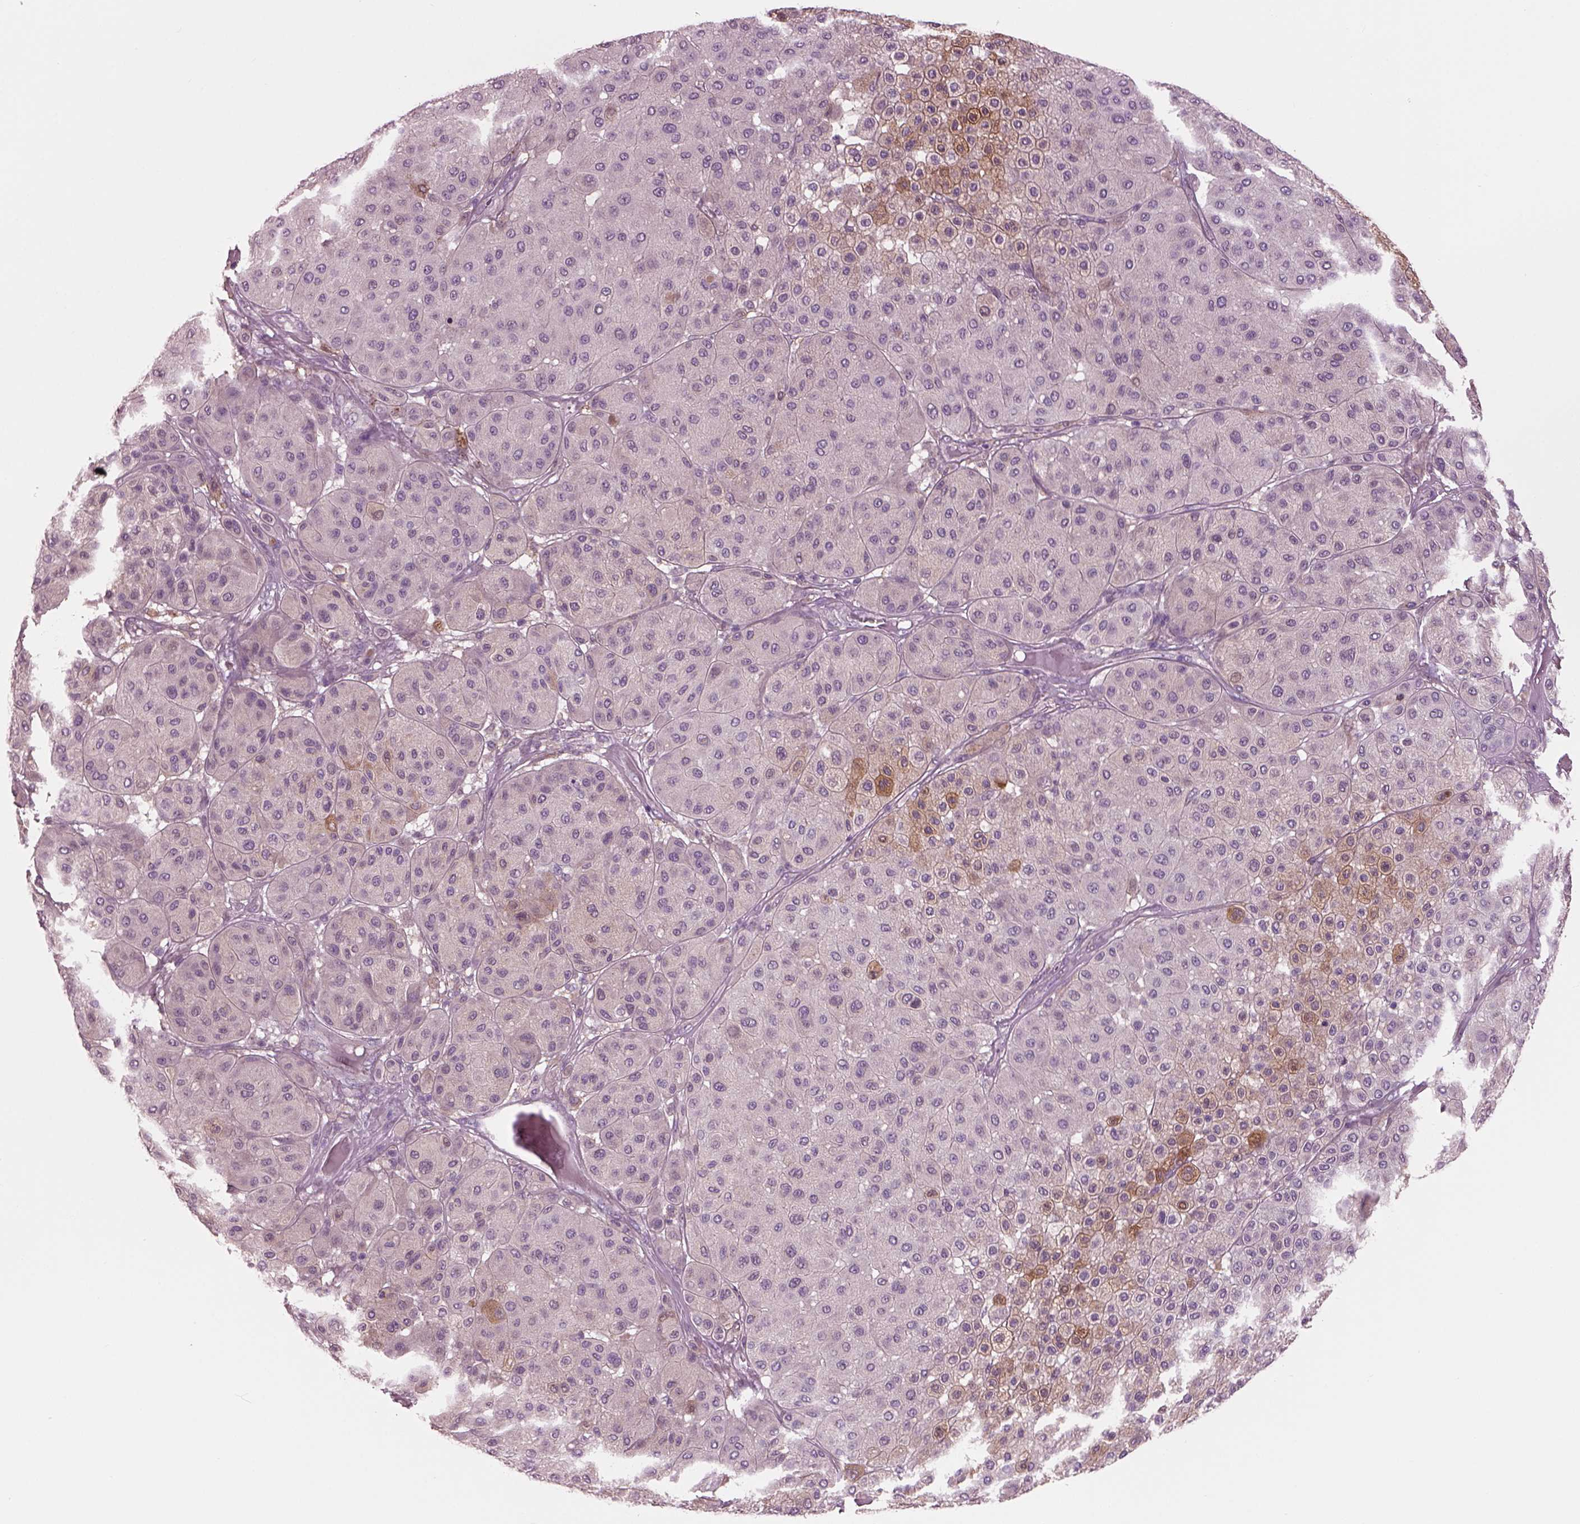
{"staining": {"intensity": "negative", "quantity": "none", "location": "none"}, "tissue": "melanoma", "cell_type": "Tumor cells", "image_type": "cancer", "snomed": [{"axis": "morphology", "description": "Malignant melanoma, Metastatic site"}, {"axis": "topography", "description": "Smooth muscle"}], "caption": "An image of human melanoma is negative for staining in tumor cells.", "gene": "ADGRG5", "patient": {"sex": "male", "age": 41}}